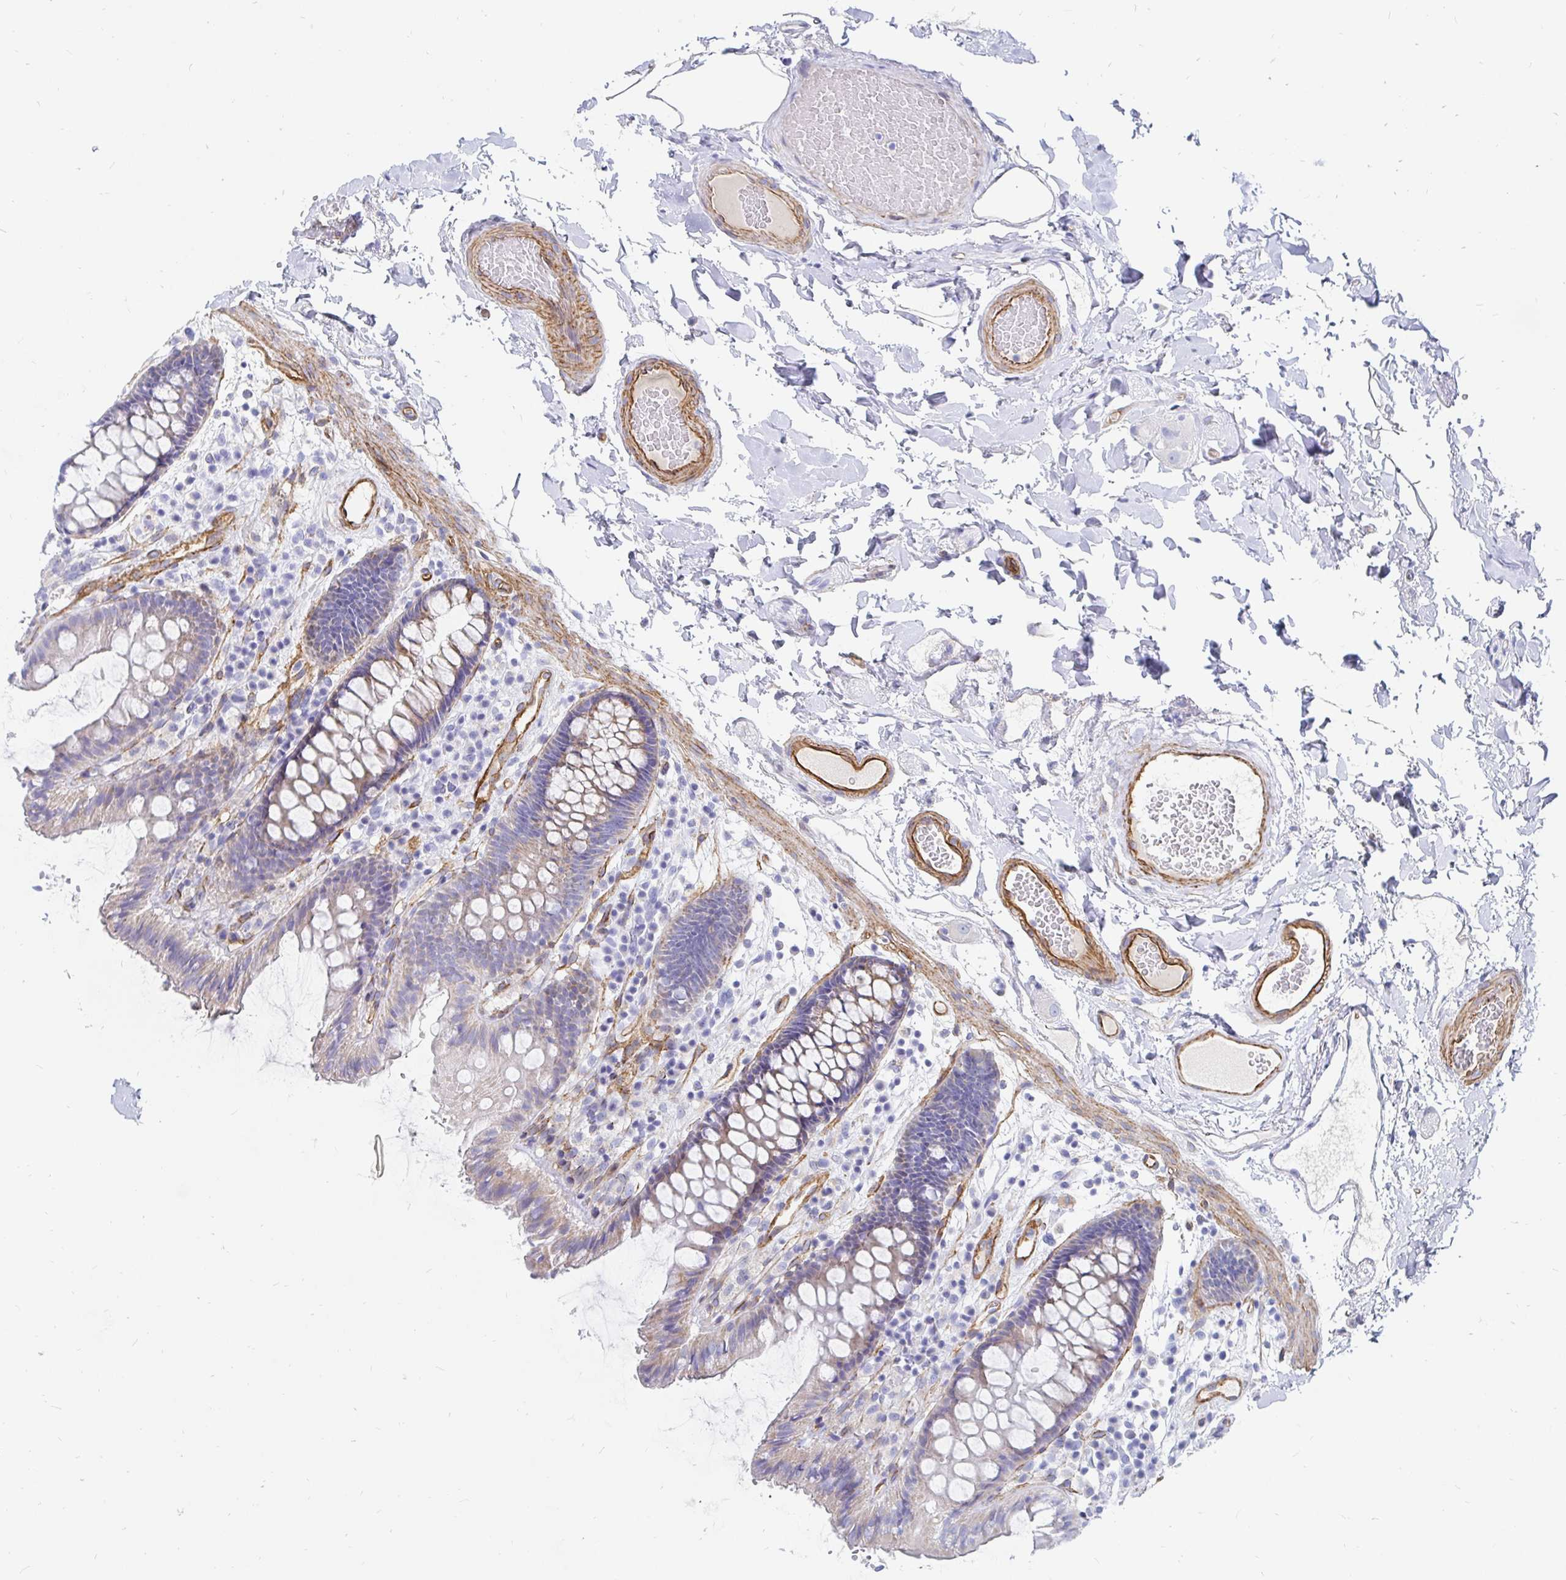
{"staining": {"intensity": "moderate", "quantity": ">75%", "location": "cytoplasmic/membranous"}, "tissue": "colon", "cell_type": "Endothelial cells", "image_type": "normal", "snomed": [{"axis": "morphology", "description": "Normal tissue, NOS"}, {"axis": "topography", "description": "Colon"}], "caption": "Endothelial cells demonstrate moderate cytoplasmic/membranous expression in about >75% of cells in normal colon. (brown staining indicates protein expression, while blue staining denotes nuclei).", "gene": "COX16", "patient": {"sex": "male", "age": 84}}